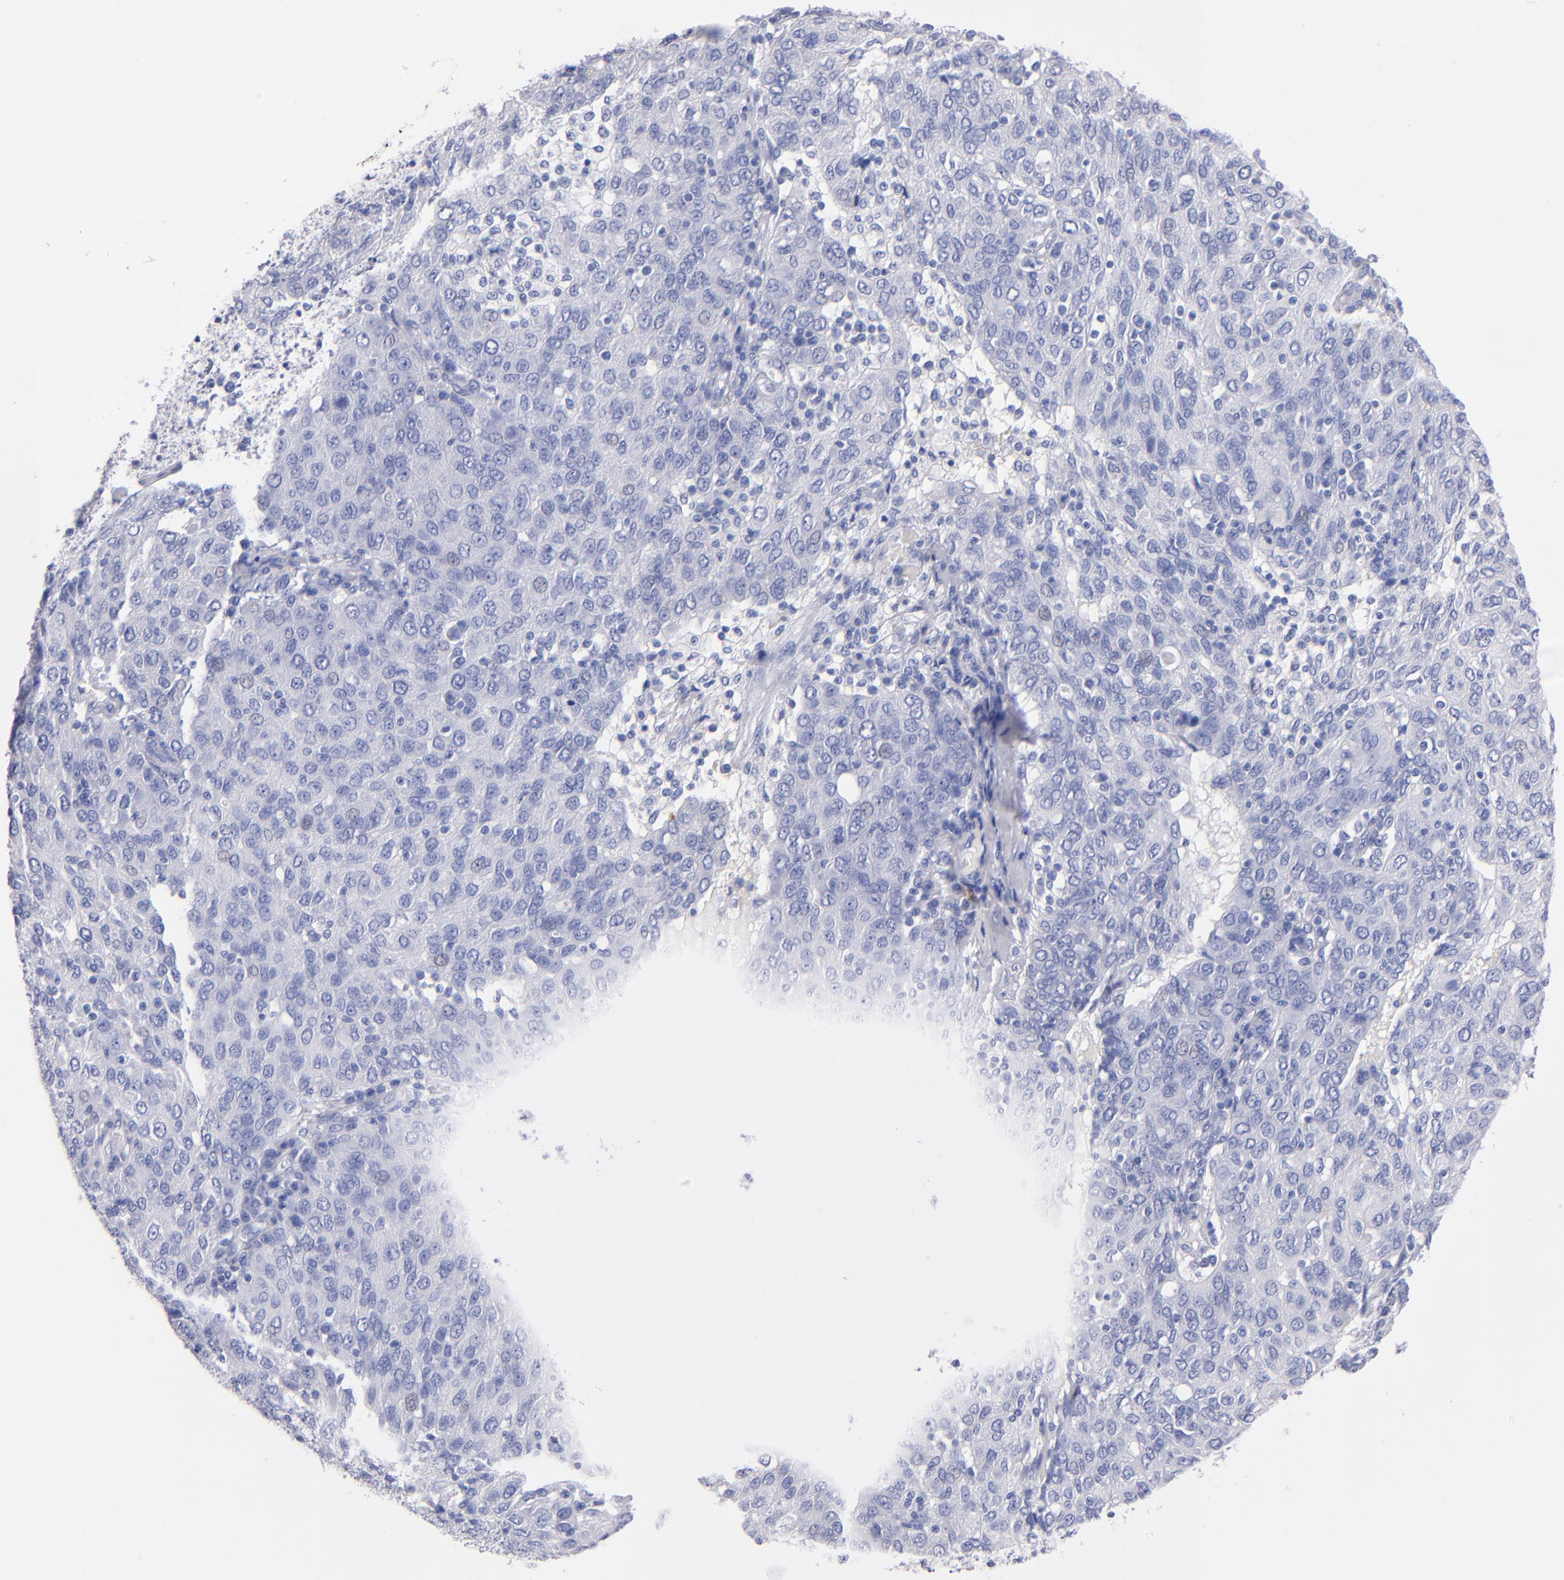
{"staining": {"intensity": "negative", "quantity": "none", "location": "none"}, "tissue": "ovarian cancer", "cell_type": "Tumor cells", "image_type": "cancer", "snomed": [{"axis": "morphology", "description": "Carcinoma, endometroid"}, {"axis": "topography", "description": "Ovary"}], "caption": "Ovarian cancer stained for a protein using immunohistochemistry (IHC) demonstrates no positivity tumor cells.", "gene": "KIT", "patient": {"sex": "female", "age": 50}}